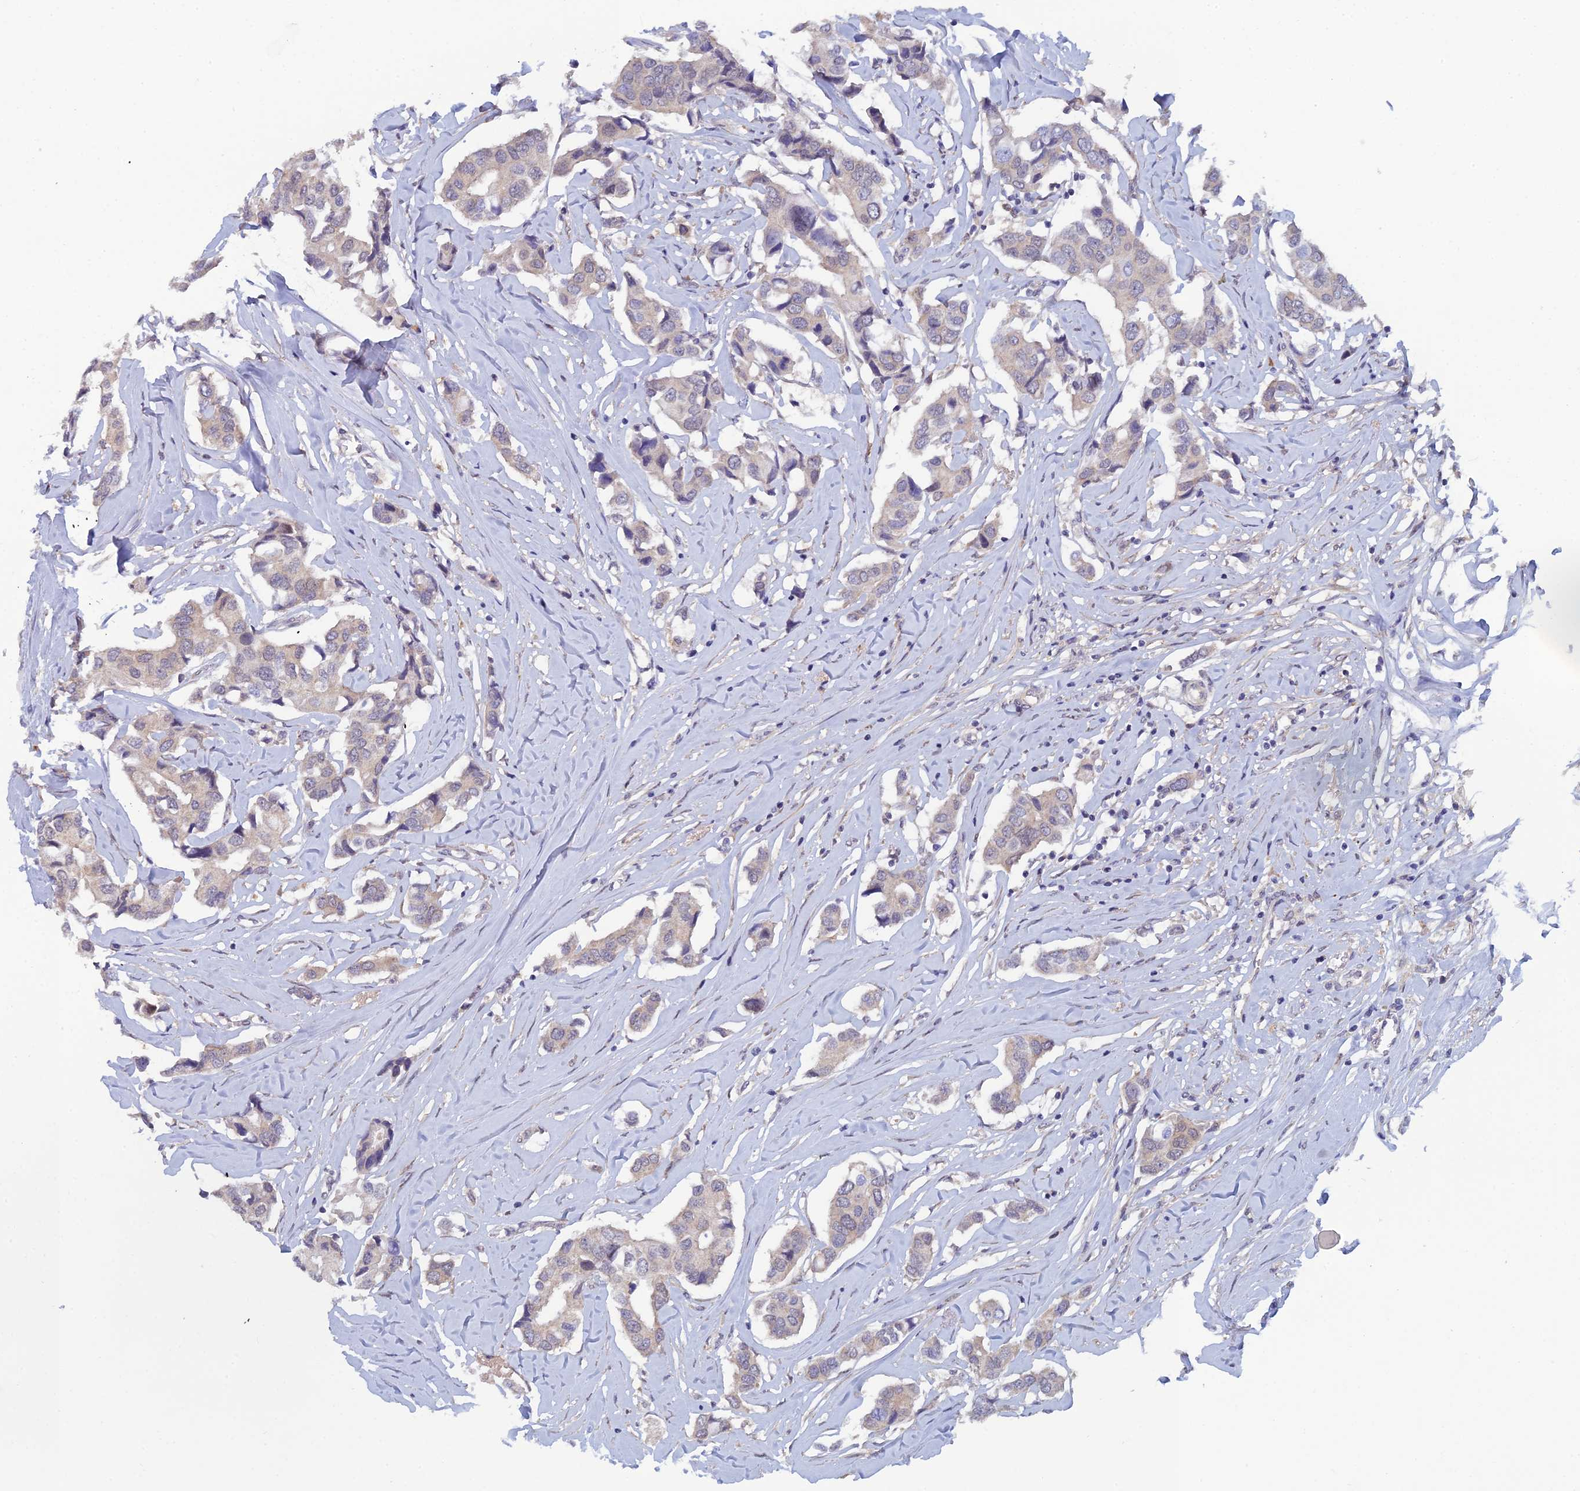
{"staining": {"intensity": "weak", "quantity": "<25%", "location": "cytoplasmic/membranous"}, "tissue": "breast cancer", "cell_type": "Tumor cells", "image_type": "cancer", "snomed": [{"axis": "morphology", "description": "Duct carcinoma"}, {"axis": "topography", "description": "Breast"}], "caption": "DAB immunohistochemical staining of breast invasive ductal carcinoma reveals no significant staining in tumor cells.", "gene": "SRA1", "patient": {"sex": "female", "age": 80}}